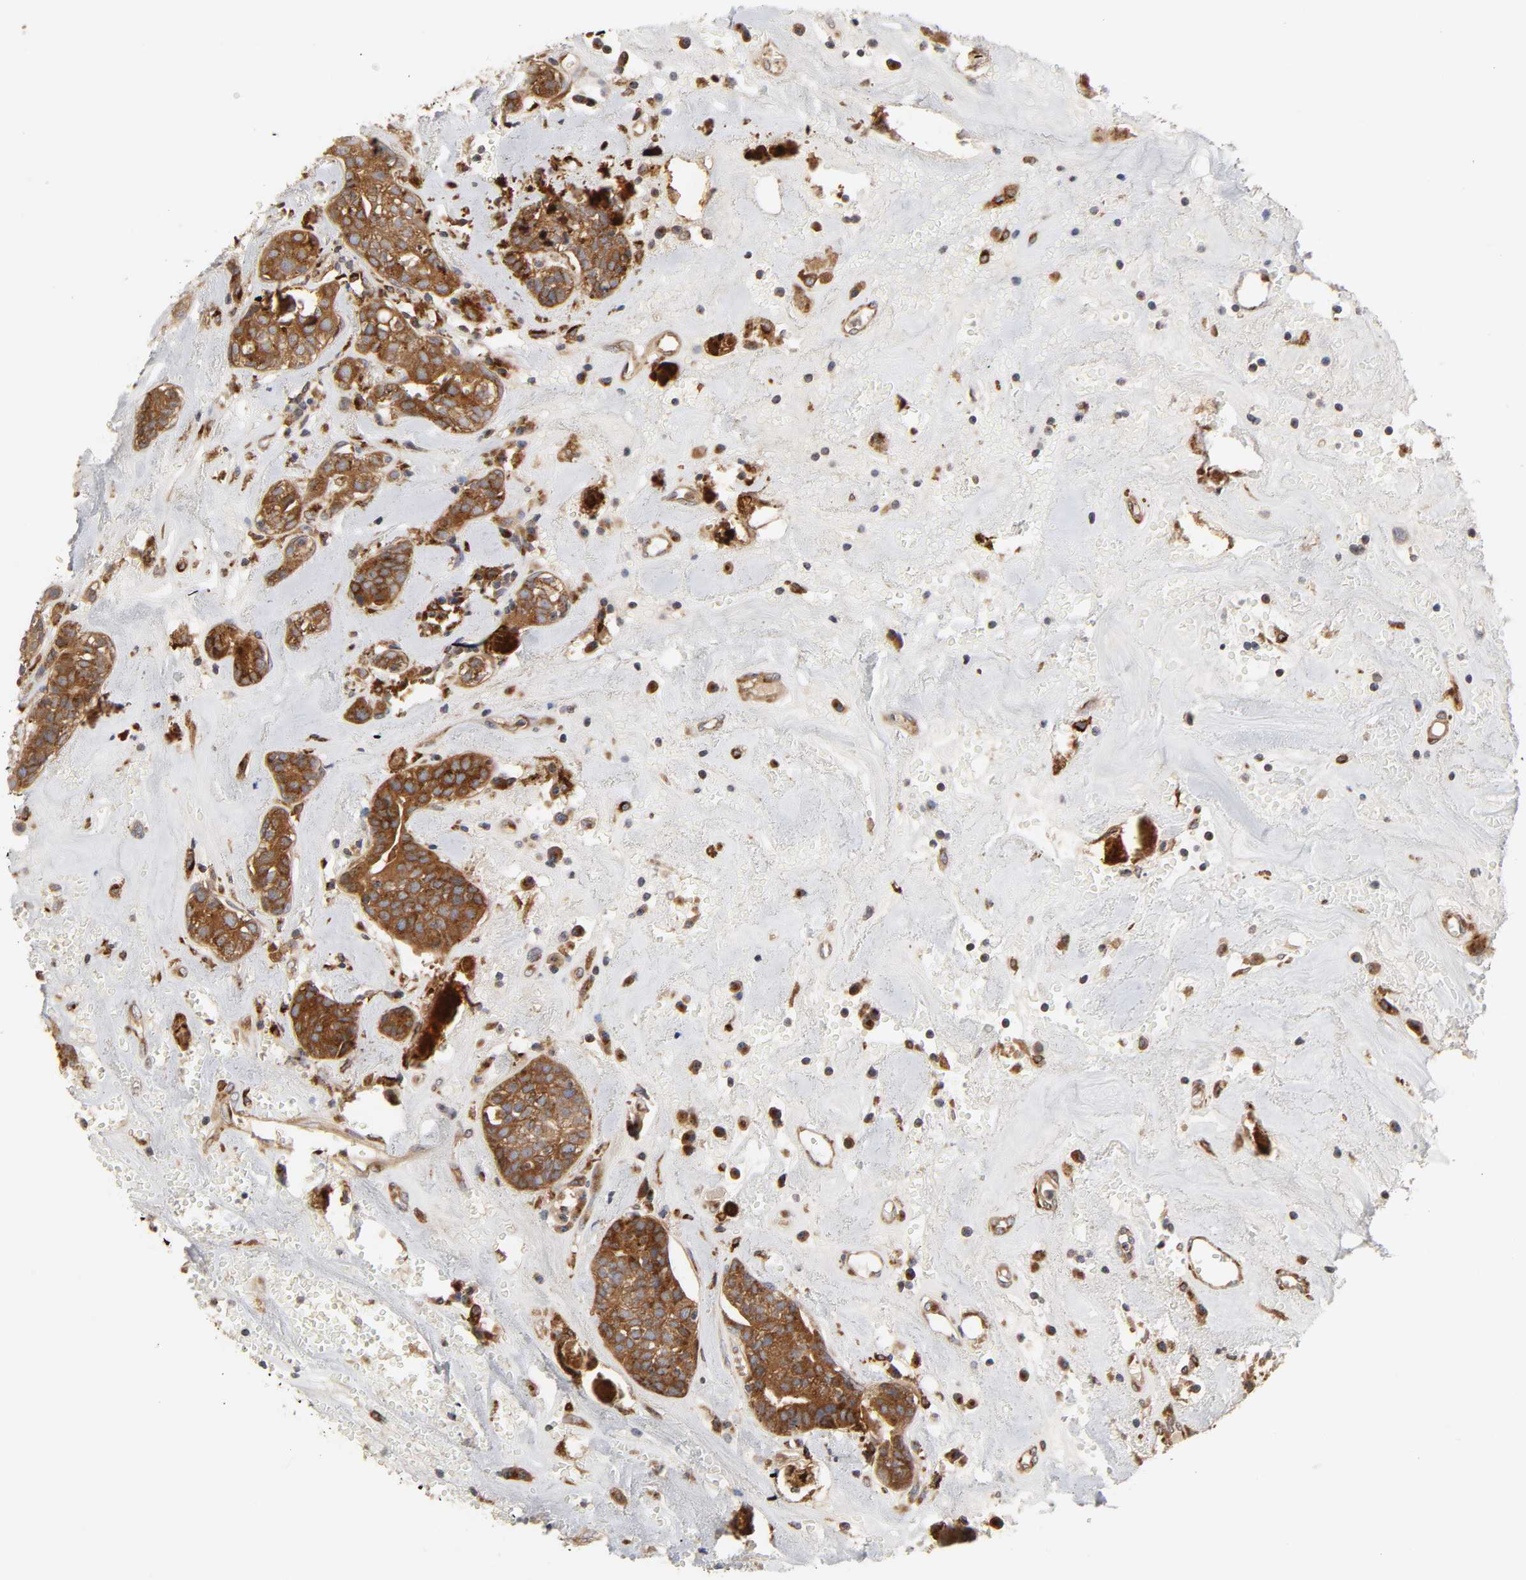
{"staining": {"intensity": "strong", "quantity": ">75%", "location": "cytoplasmic/membranous"}, "tissue": "head and neck cancer", "cell_type": "Tumor cells", "image_type": "cancer", "snomed": [{"axis": "morphology", "description": "Adenocarcinoma, NOS"}, {"axis": "topography", "description": "Salivary gland"}, {"axis": "topography", "description": "Head-Neck"}], "caption": "Head and neck adenocarcinoma was stained to show a protein in brown. There is high levels of strong cytoplasmic/membranous positivity in approximately >75% of tumor cells. The protein is stained brown, and the nuclei are stained in blue (DAB IHC with brightfield microscopy, high magnification).", "gene": "GNPTG", "patient": {"sex": "female", "age": 65}}